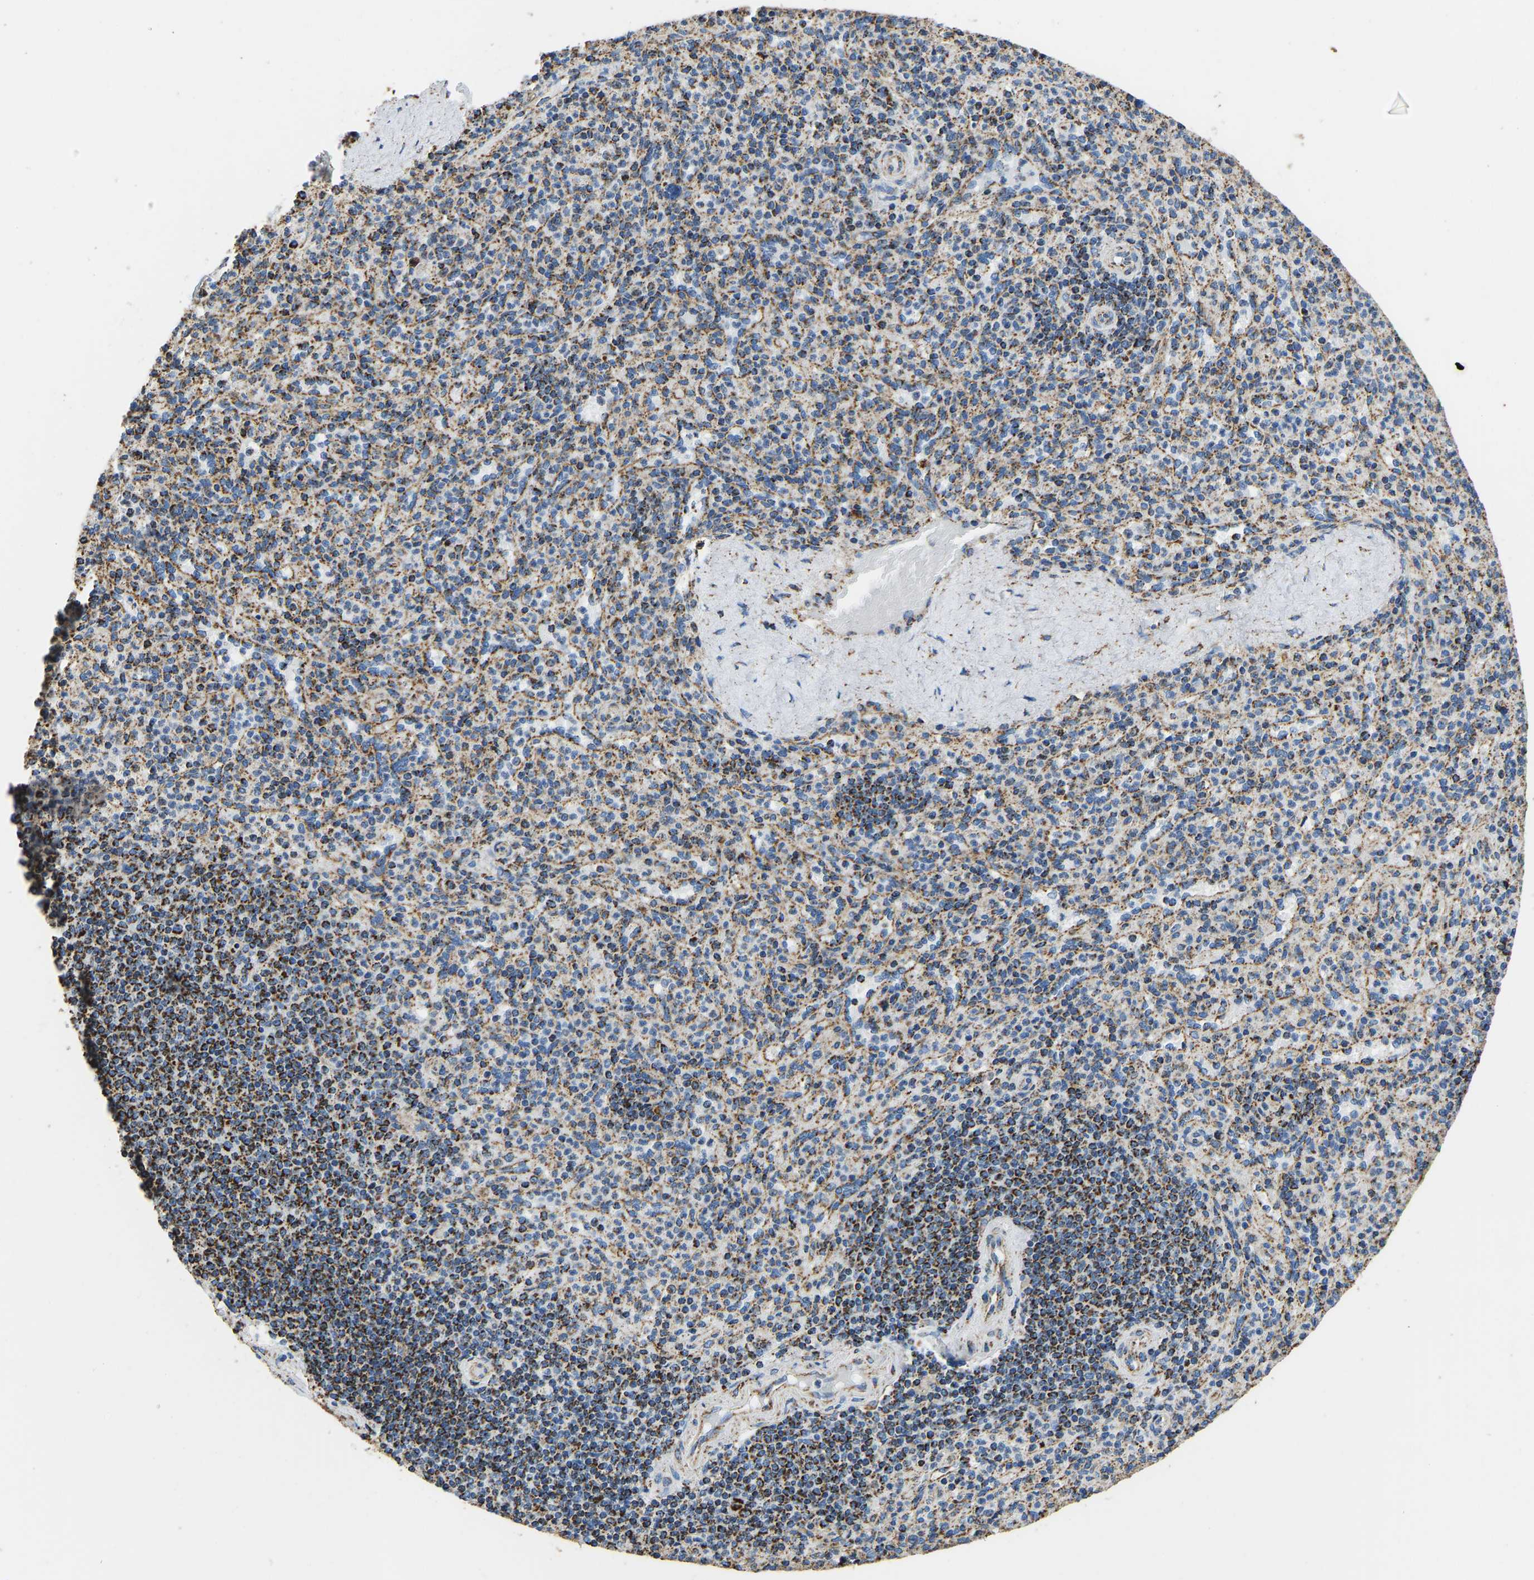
{"staining": {"intensity": "moderate", "quantity": "25%-75%", "location": "cytoplasmic/membranous"}, "tissue": "spleen", "cell_type": "Cells in red pulp", "image_type": "normal", "snomed": [{"axis": "morphology", "description": "Normal tissue, NOS"}, {"axis": "topography", "description": "Spleen"}], "caption": "IHC of unremarkable spleen demonstrates medium levels of moderate cytoplasmic/membranous staining in approximately 25%-75% of cells in red pulp.", "gene": "IRX6", "patient": {"sex": "male", "age": 36}}